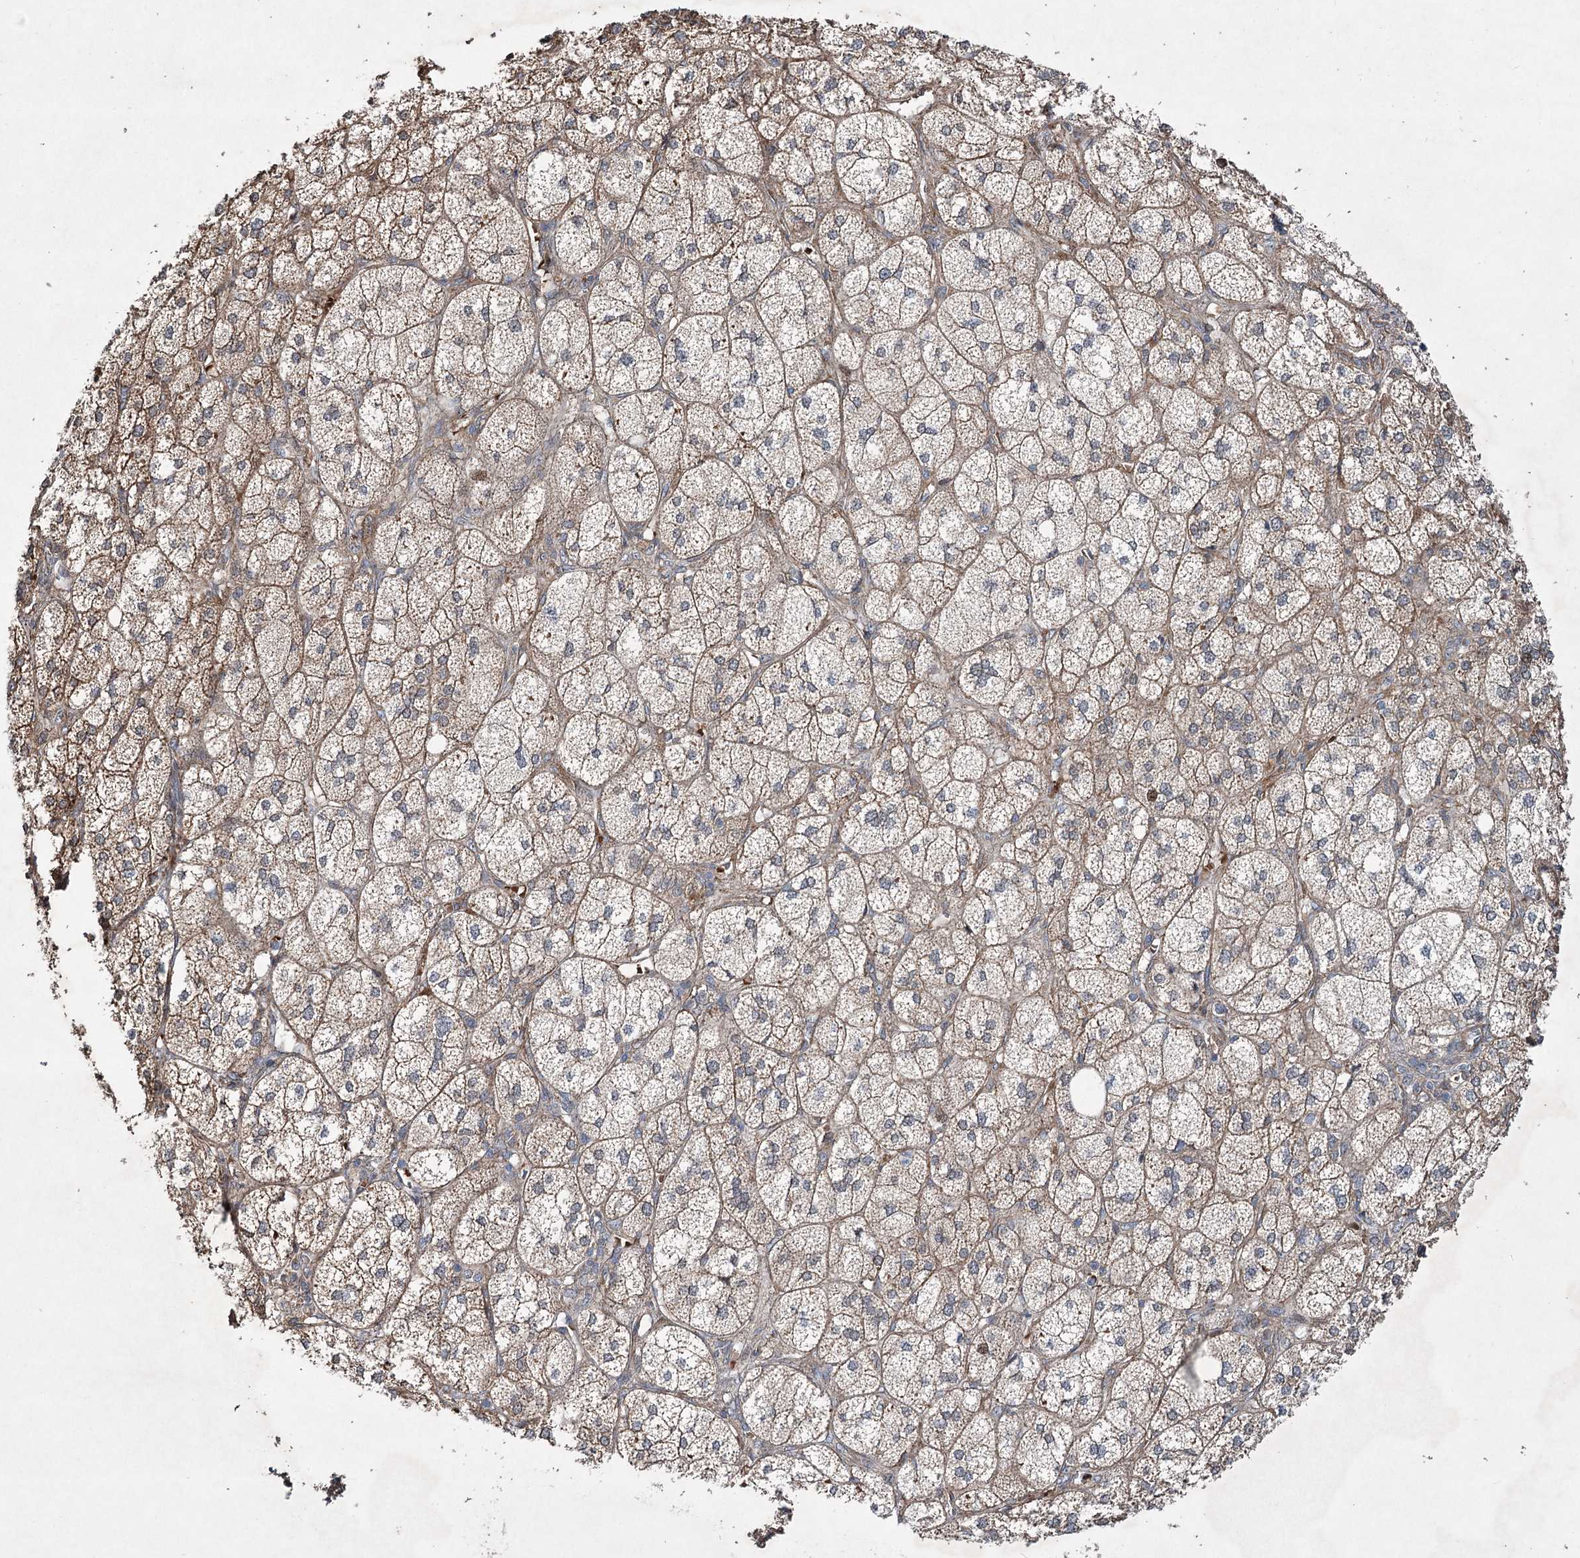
{"staining": {"intensity": "strong", "quantity": "25%-75%", "location": "cytoplasmic/membranous"}, "tissue": "adrenal gland", "cell_type": "Glandular cells", "image_type": "normal", "snomed": [{"axis": "morphology", "description": "Normal tissue, NOS"}, {"axis": "topography", "description": "Adrenal gland"}], "caption": "A brown stain shows strong cytoplasmic/membranous expression of a protein in glandular cells of unremarkable human adrenal gland.", "gene": "SERINC5", "patient": {"sex": "female", "age": 61}}